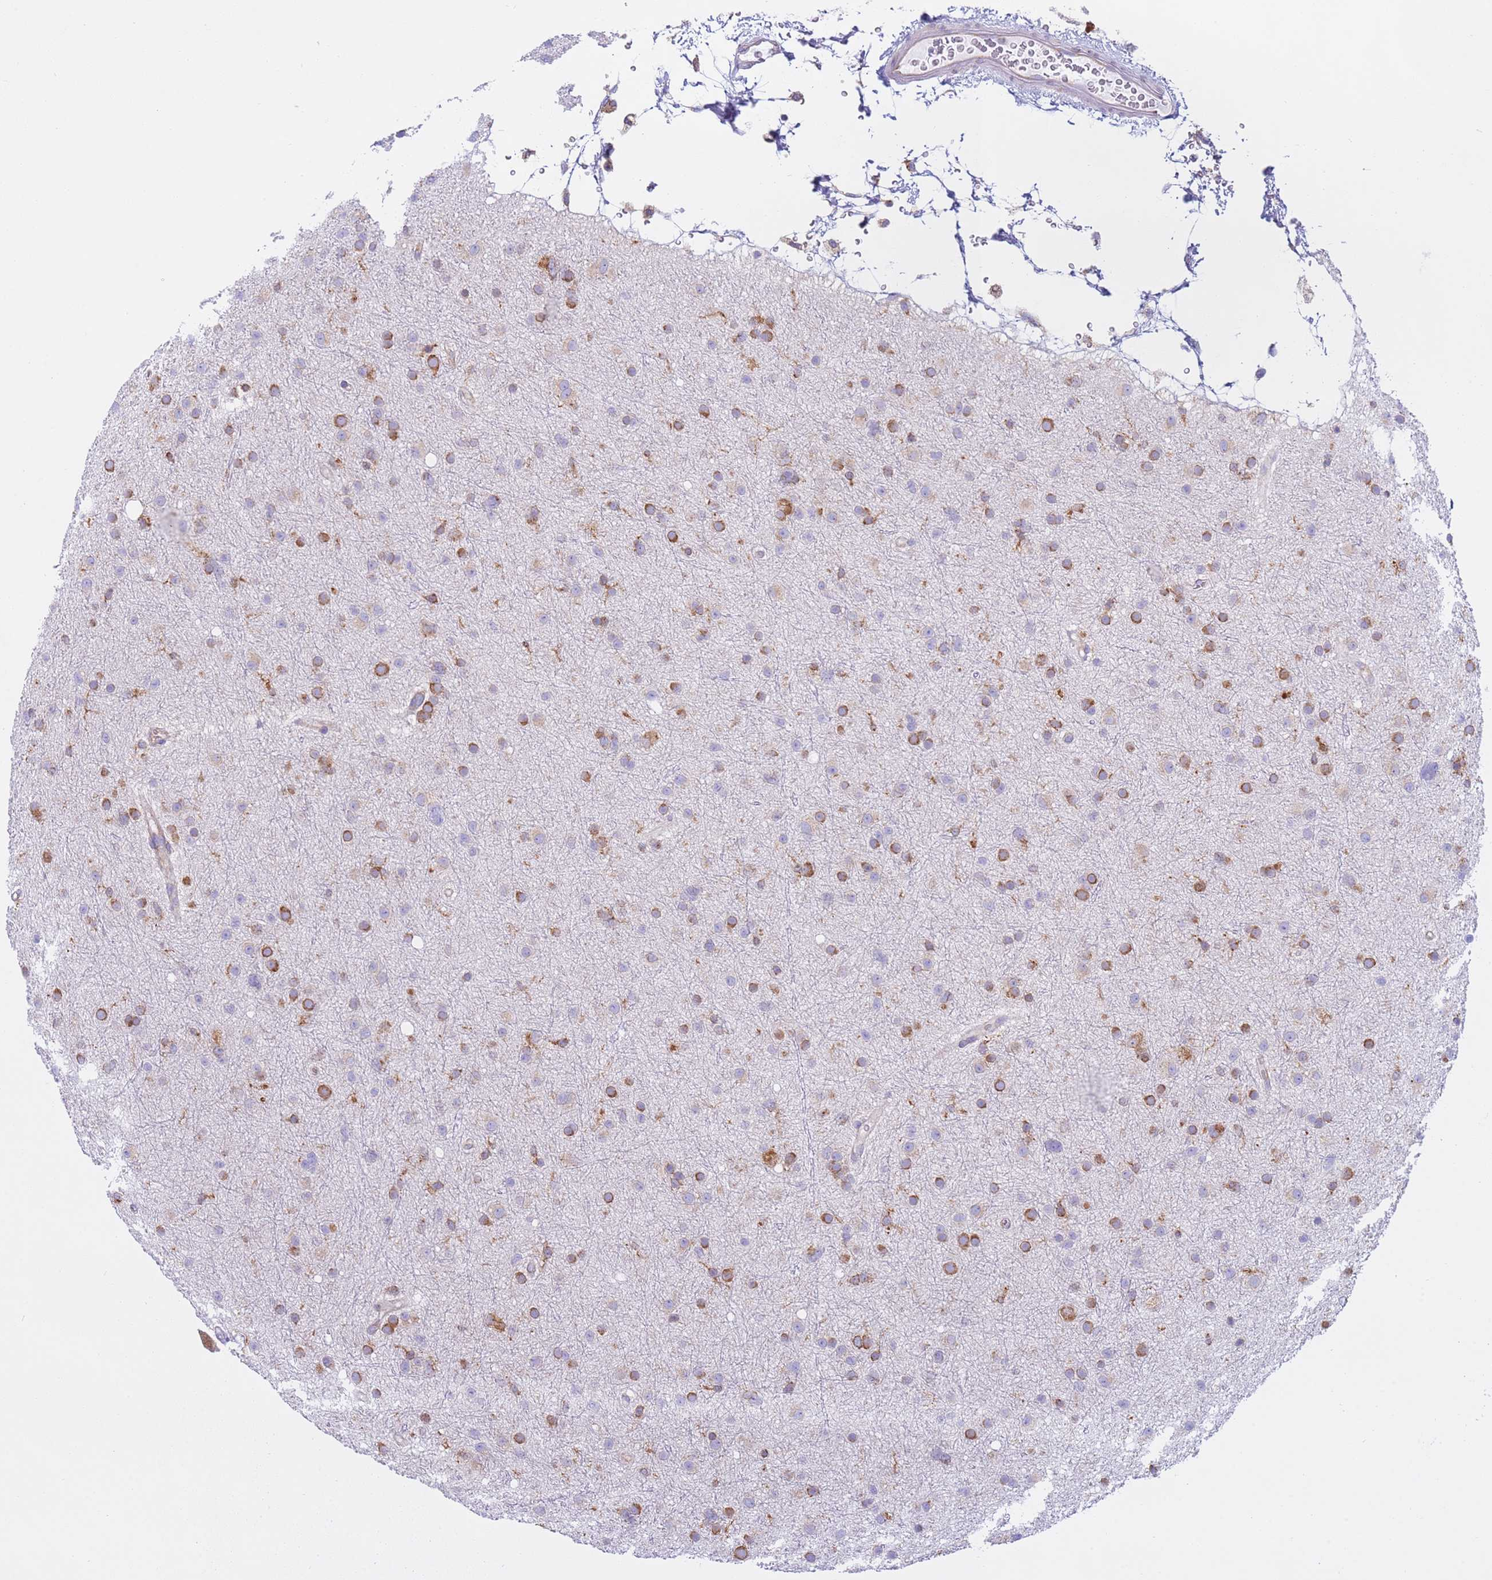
{"staining": {"intensity": "moderate", "quantity": ">75%", "location": "cytoplasmic/membranous"}, "tissue": "glioma", "cell_type": "Tumor cells", "image_type": "cancer", "snomed": [{"axis": "morphology", "description": "Glioma, malignant, Low grade"}, {"axis": "topography", "description": "Cerebral cortex"}], "caption": "This image demonstrates glioma stained with IHC to label a protein in brown. The cytoplasmic/membranous of tumor cells show moderate positivity for the protein. Nuclei are counter-stained blue.", "gene": "VARS1", "patient": {"sex": "female", "age": 39}}